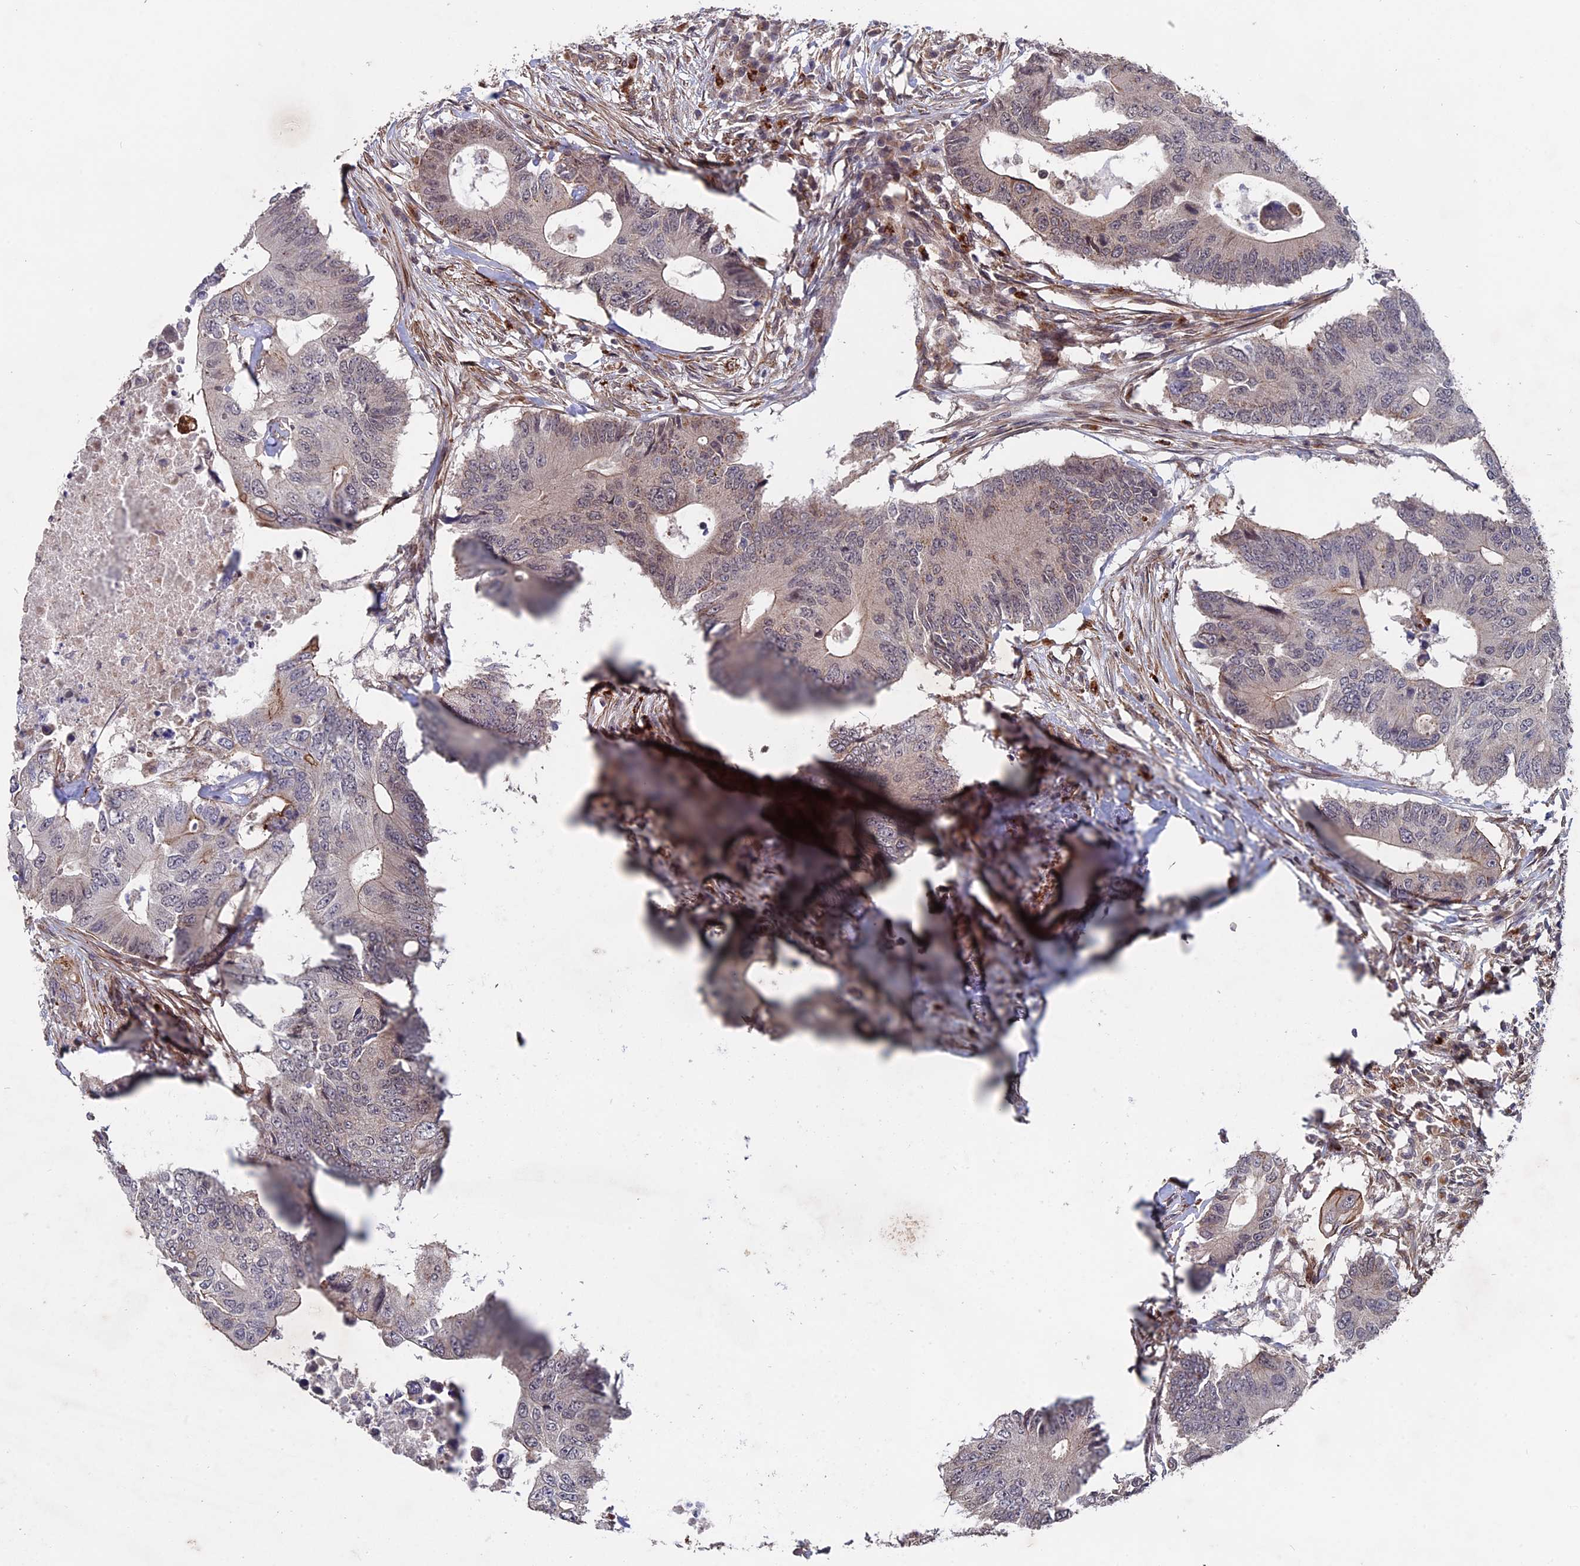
{"staining": {"intensity": "moderate", "quantity": "<25%", "location": "cytoplasmic/membranous"}, "tissue": "colorectal cancer", "cell_type": "Tumor cells", "image_type": "cancer", "snomed": [{"axis": "morphology", "description": "Adenocarcinoma, NOS"}, {"axis": "topography", "description": "Colon"}], "caption": "Human colorectal cancer stained with a brown dye displays moderate cytoplasmic/membranous positive positivity in about <25% of tumor cells.", "gene": "NOSIP", "patient": {"sex": "male", "age": 71}}